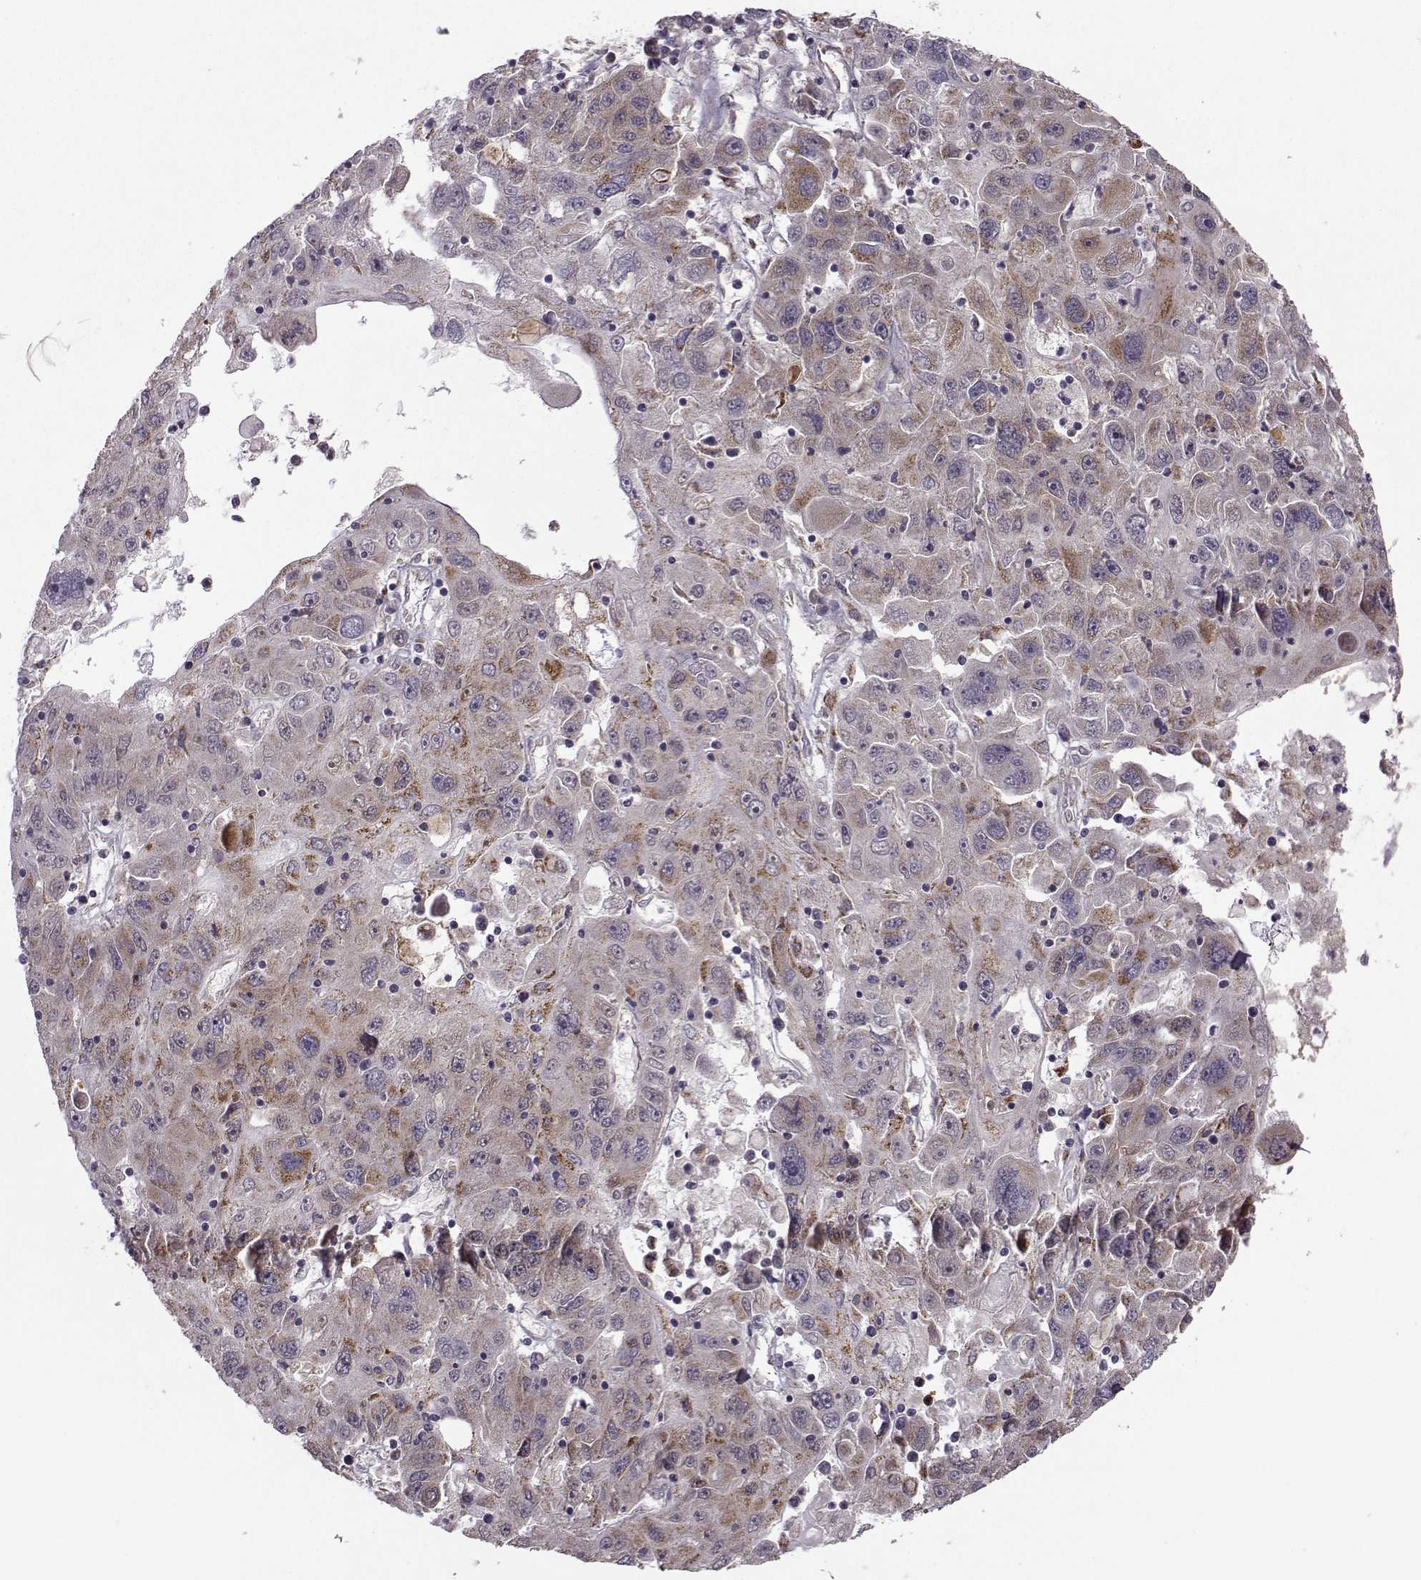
{"staining": {"intensity": "moderate", "quantity": "25%-75%", "location": "cytoplasmic/membranous"}, "tissue": "stomach cancer", "cell_type": "Tumor cells", "image_type": "cancer", "snomed": [{"axis": "morphology", "description": "Adenocarcinoma, NOS"}, {"axis": "topography", "description": "Stomach"}], "caption": "Immunohistochemical staining of human adenocarcinoma (stomach) shows medium levels of moderate cytoplasmic/membranous positivity in approximately 25%-75% of tumor cells.", "gene": "NECAB3", "patient": {"sex": "male", "age": 56}}